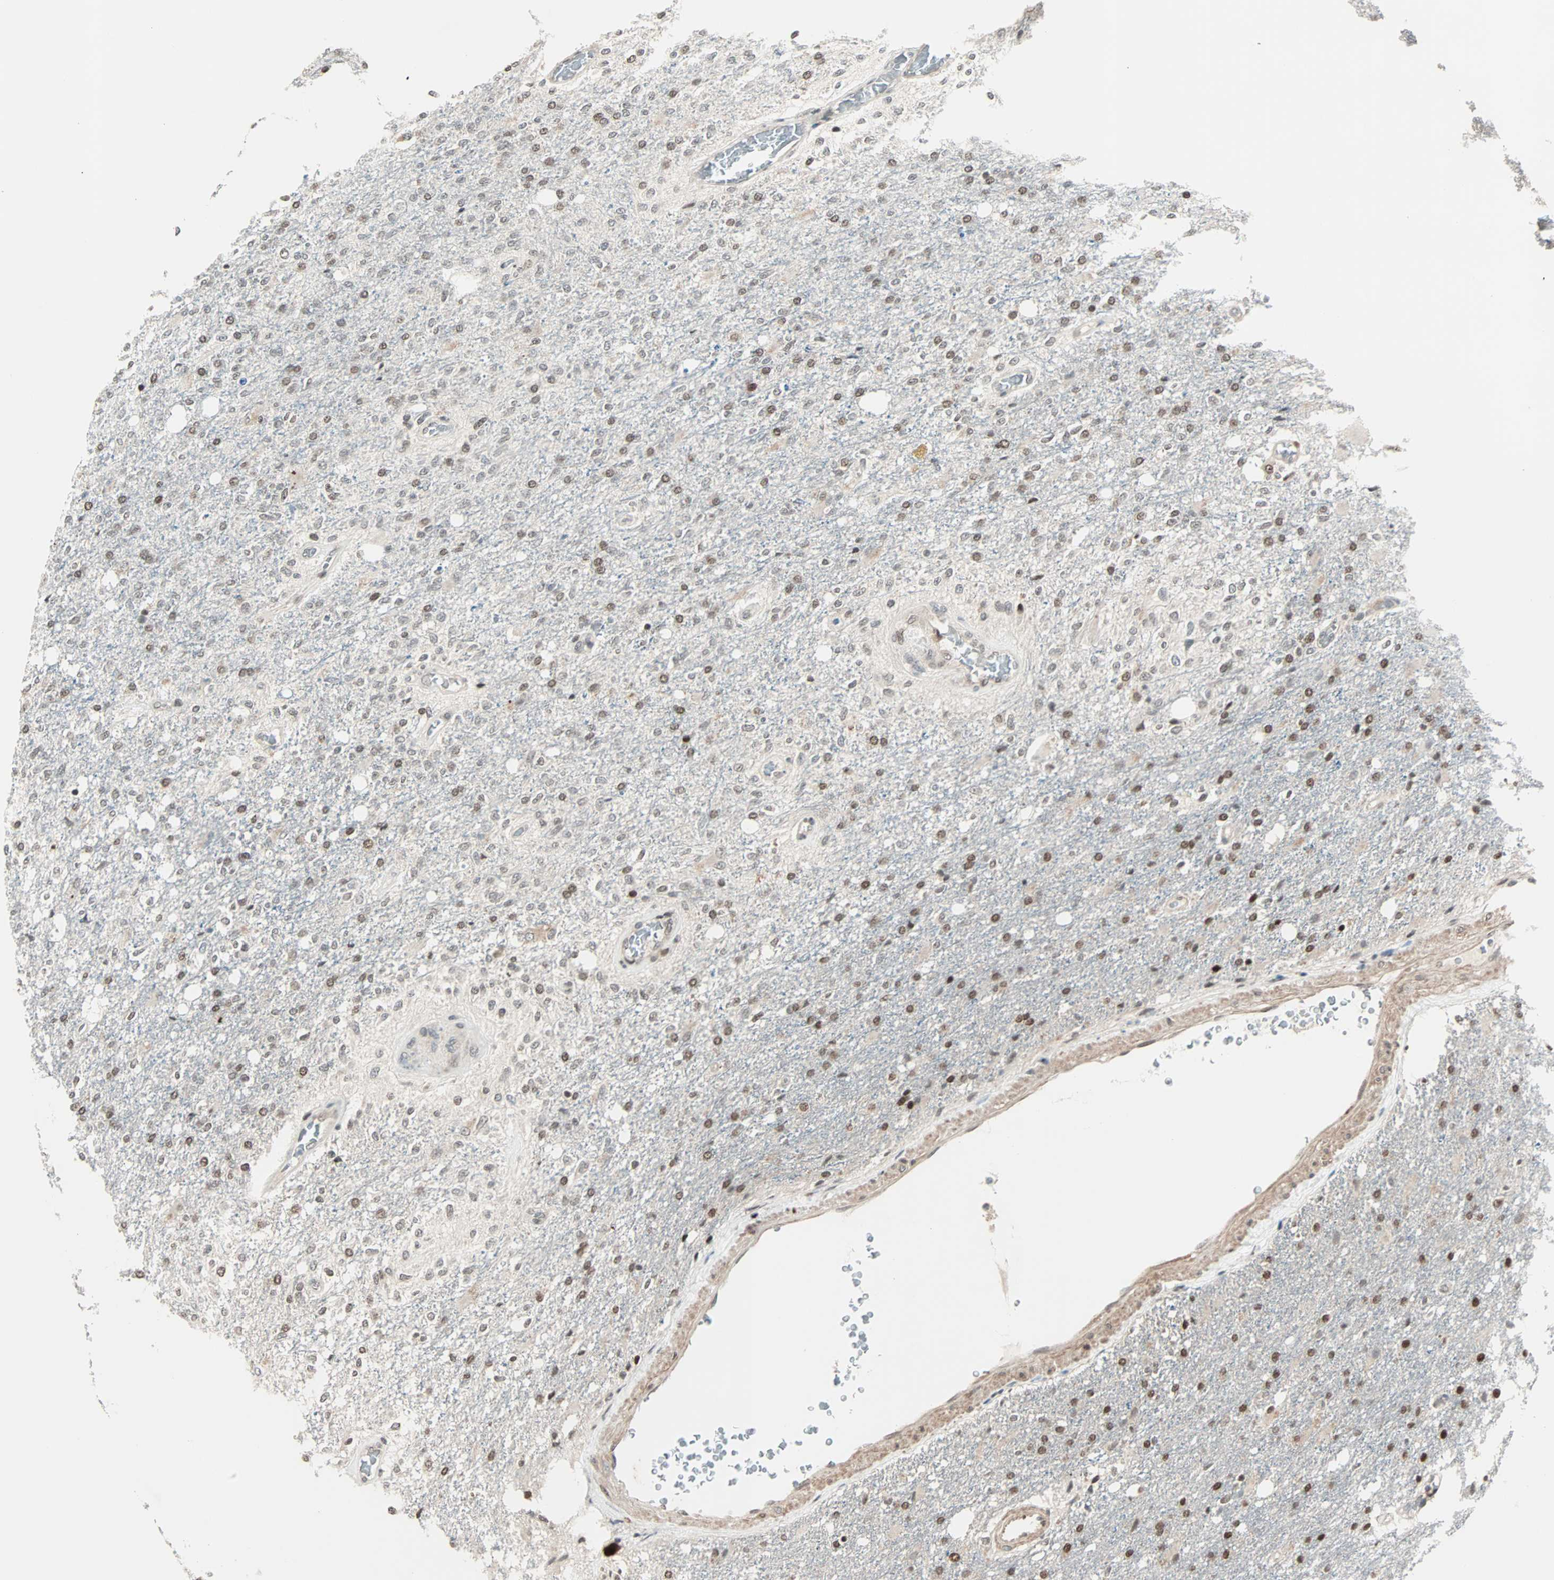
{"staining": {"intensity": "moderate", "quantity": "25%-75%", "location": "nuclear"}, "tissue": "glioma", "cell_type": "Tumor cells", "image_type": "cancer", "snomed": [{"axis": "morphology", "description": "Normal tissue, NOS"}, {"axis": "morphology", "description": "Glioma, malignant, High grade"}, {"axis": "topography", "description": "Cerebral cortex"}], "caption": "Tumor cells reveal medium levels of moderate nuclear staining in about 25%-75% of cells in malignant glioma (high-grade).", "gene": "CBX4", "patient": {"sex": "male", "age": 77}}